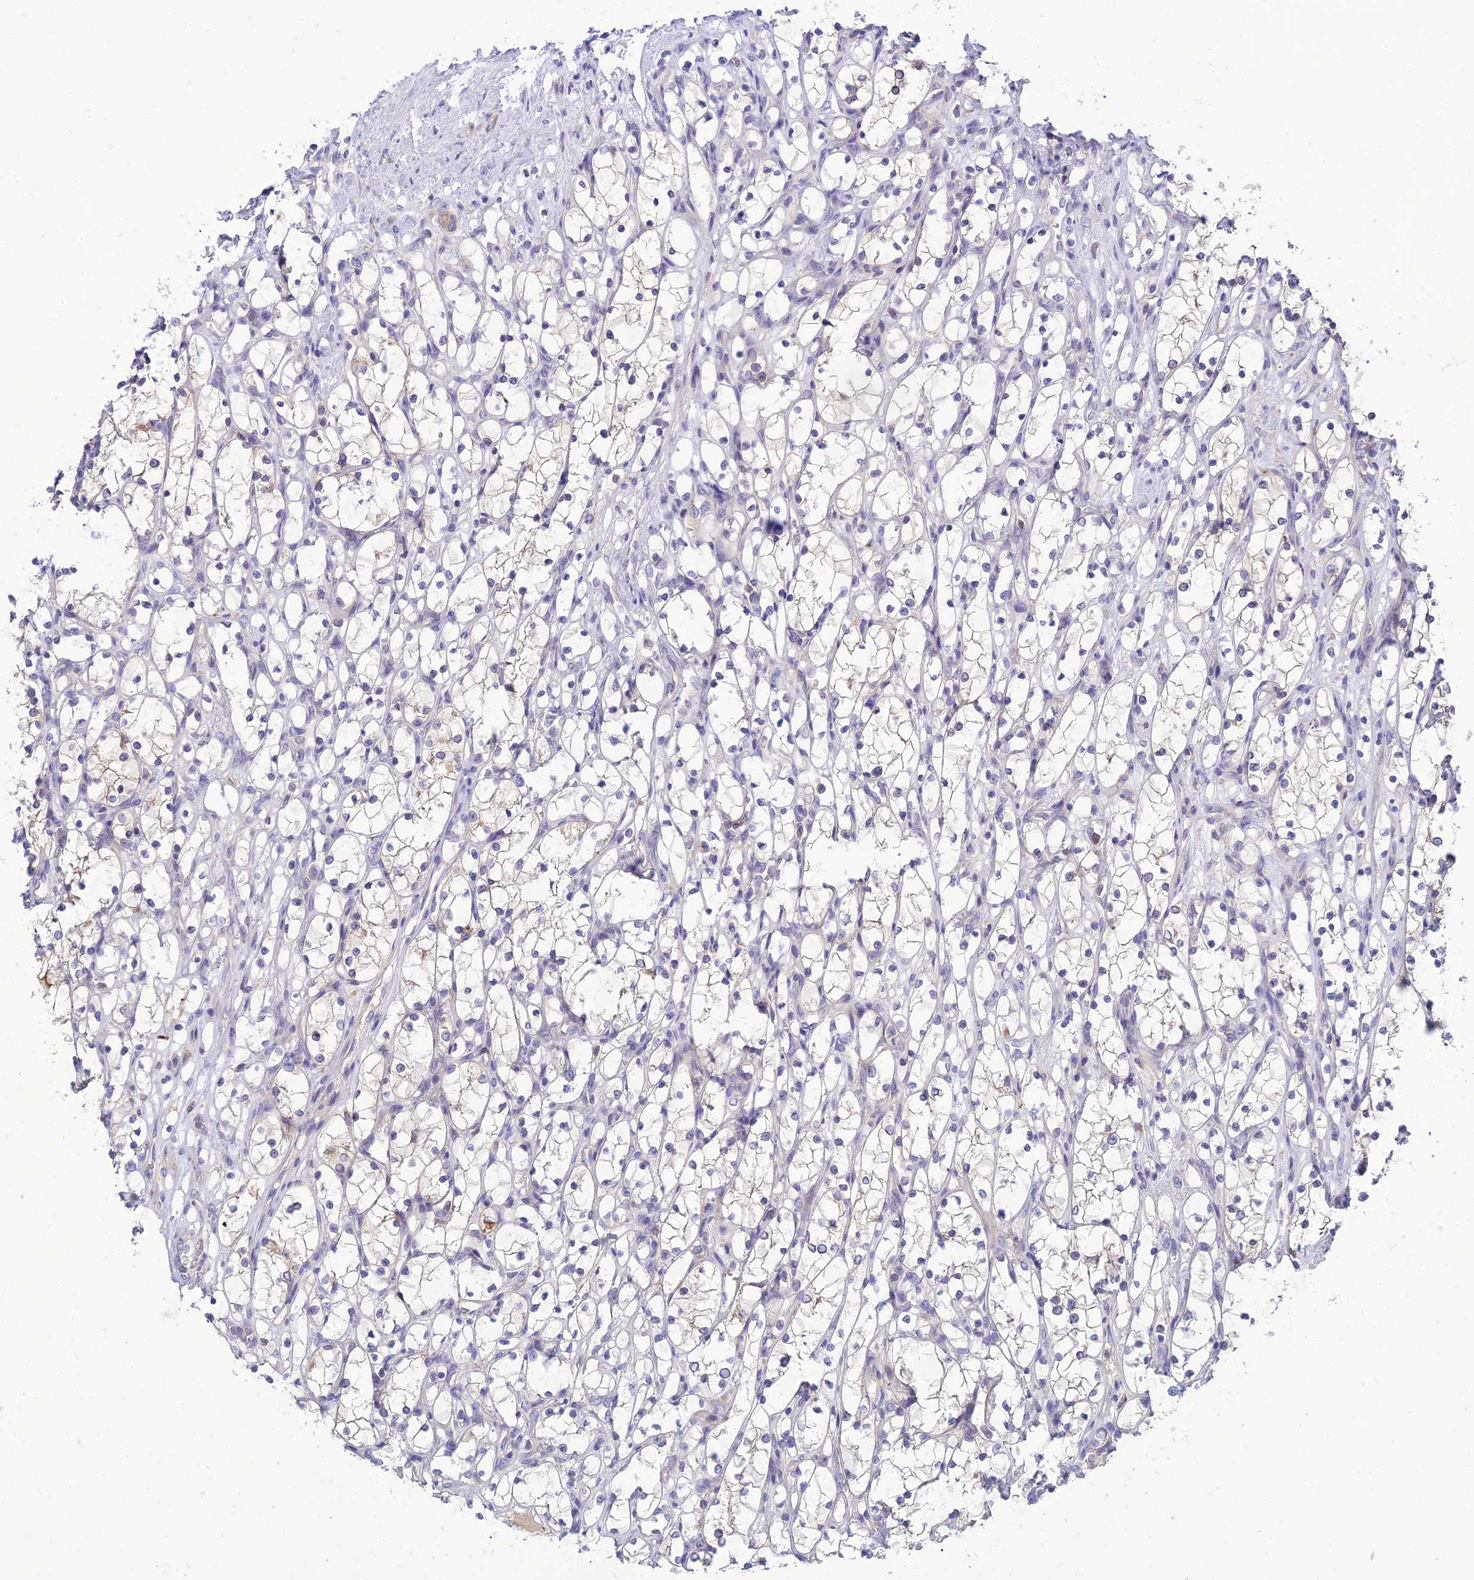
{"staining": {"intensity": "weak", "quantity": "<25%", "location": "cytoplasmic/membranous"}, "tissue": "renal cancer", "cell_type": "Tumor cells", "image_type": "cancer", "snomed": [{"axis": "morphology", "description": "Adenocarcinoma, NOS"}, {"axis": "topography", "description": "Kidney"}], "caption": "This is an immunohistochemistry (IHC) photomicrograph of adenocarcinoma (renal). There is no expression in tumor cells.", "gene": "IRAK3", "patient": {"sex": "female", "age": 69}}